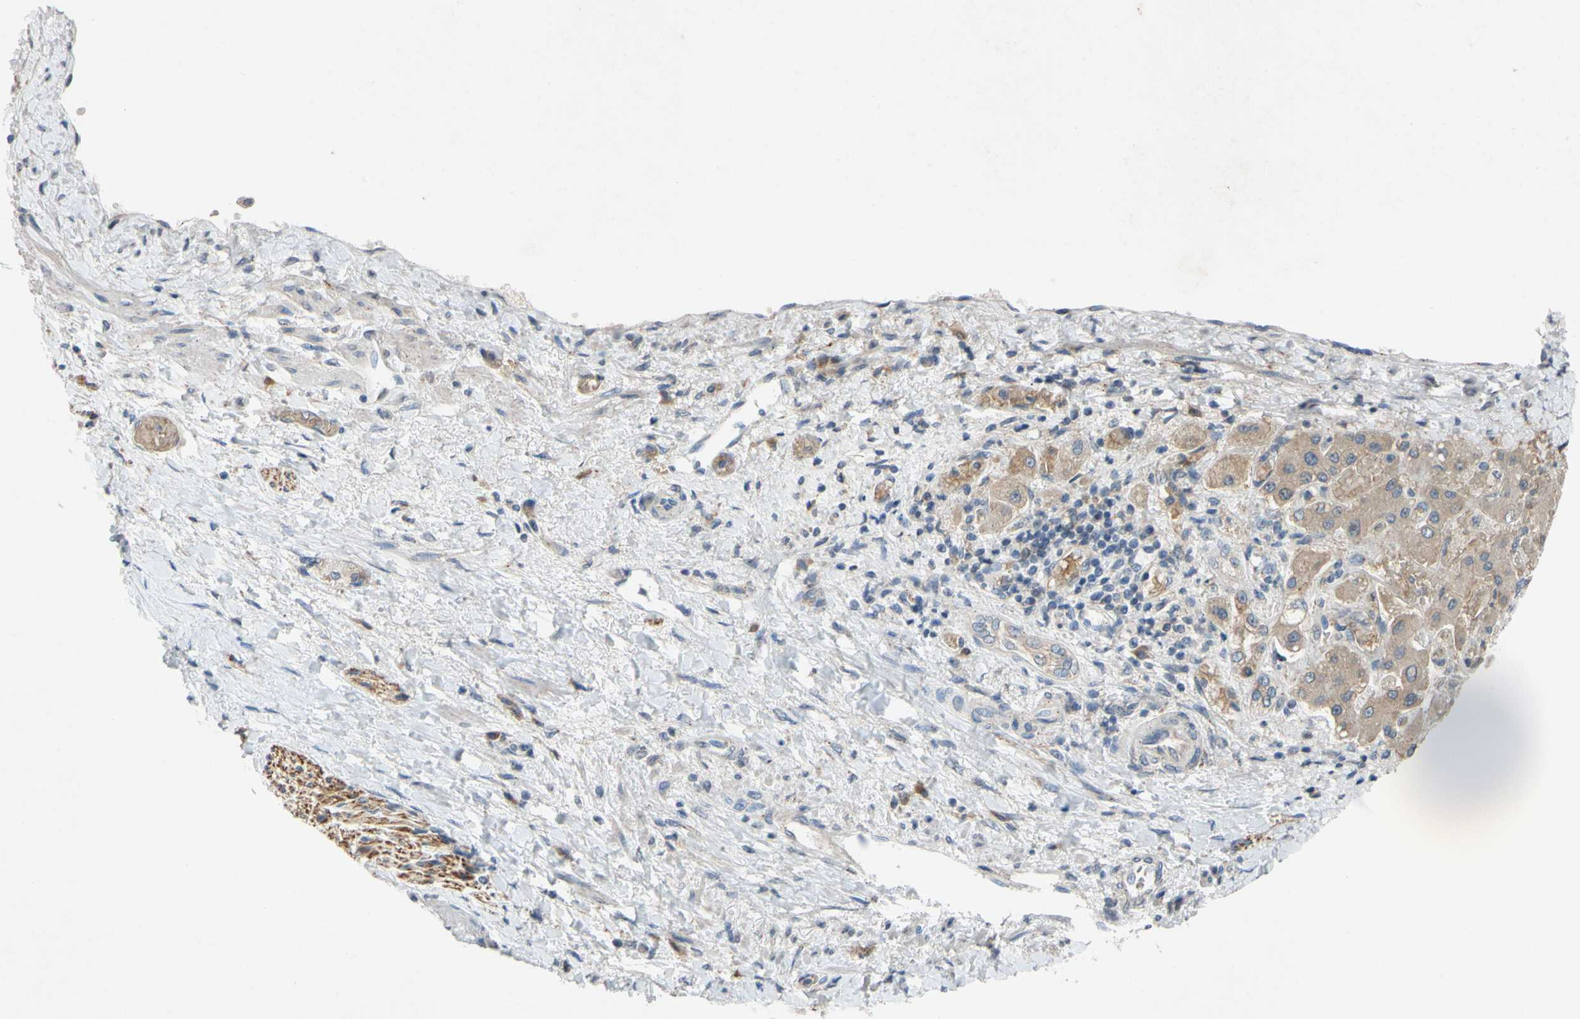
{"staining": {"intensity": "weak", "quantity": ">75%", "location": "cytoplasmic/membranous"}, "tissue": "liver cancer", "cell_type": "Tumor cells", "image_type": "cancer", "snomed": [{"axis": "morphology", "description": "Cholangiocarcinoma"}, {"axis": "topography", "description": "Liver"}], "caption": "This image demonstrates liver cancer stained with immunohistochemistry to label a protein in brown. The cytoplasmic/membranous of tumor cells show weak positivity for the protein. Nuclei are counter-stained blue.", "gene": "ADD2", "patient": {"sex": "male", "age": 50}}